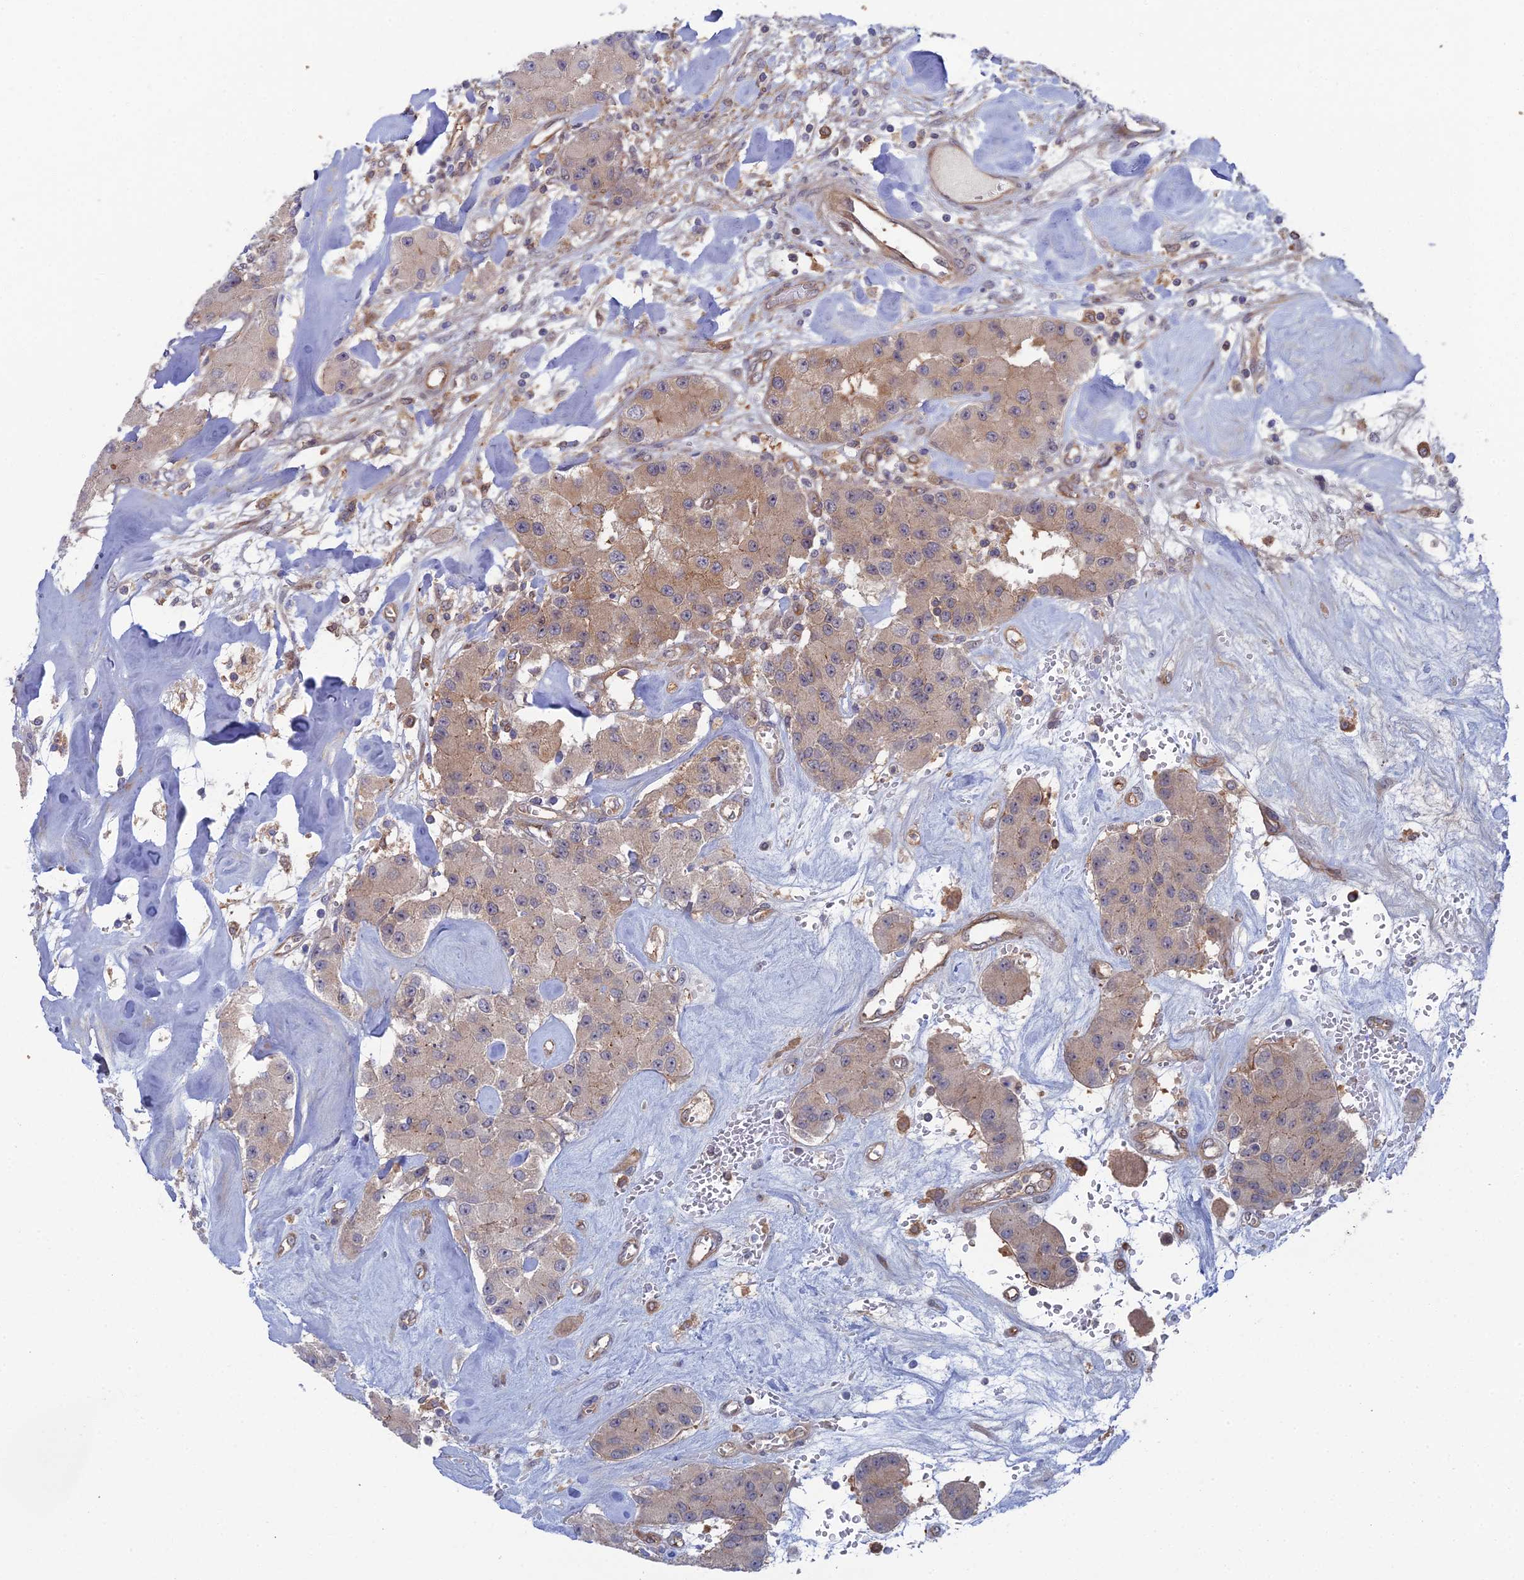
{"staining": {"intensity": "weak", "quantity": "25%-75%", "location": "cytoplasmic/membranous"}, "tissue": "carcinoid", "cell_type": "Tumor cells", "image_type": "cancer", "snomed": [{"axis": "morphology", "description": "Carcinoid, malignant, NOS"}, {"axis": "topography", "description": "Pancreas"}], "caption": "IHC photomicrograph of human malignant carcinoid stained for a protein (brown), which reveals low levels of weak cytoplasmic/membranous positivity in about 25%-75% of tumor cells.", "gene": "ABHD1", "patient": {"sex": "male", "age": 41}}